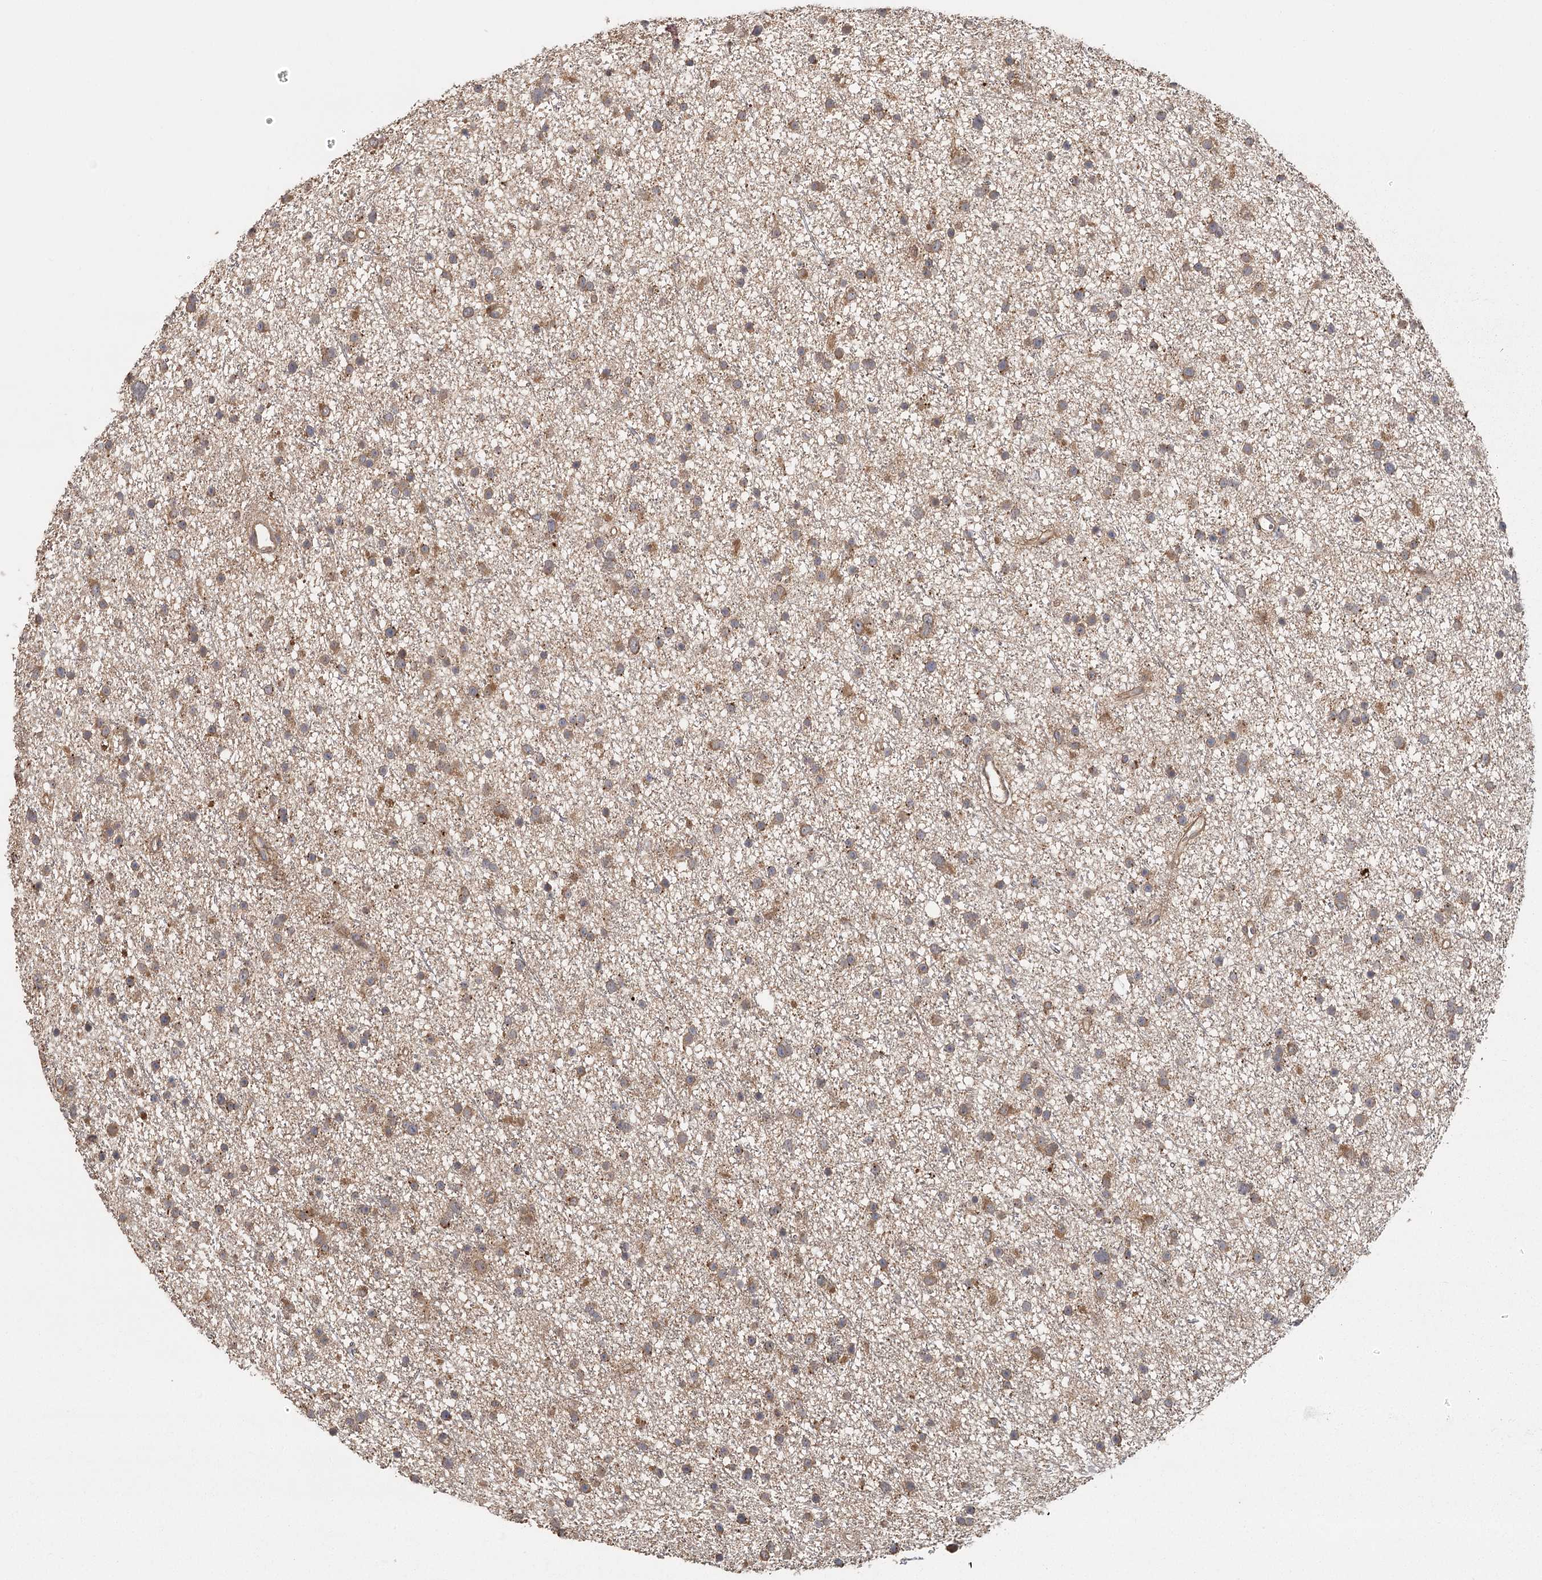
{"staining": {"intensity": "moderate", "quantity": ">75%", "location": "cytoplasmic/membranous"}, "tissue": "glioma", "cell_type": "Tumor cells", "image_type": "cancer", "snomed": [{"axis": "morphology", "description": "Glioma, malignant, Low grade"}, {"axis": "topography", "description": "Cerebral cortex"}], "caption": "IHC (DAB) staining of glioma exhibits moderate cytoplasmic/membranous protein expression in approximately >75% of tumor cells.", "gene": "RAPGEF6", "patient": {"sex": "female", "age": 39}}